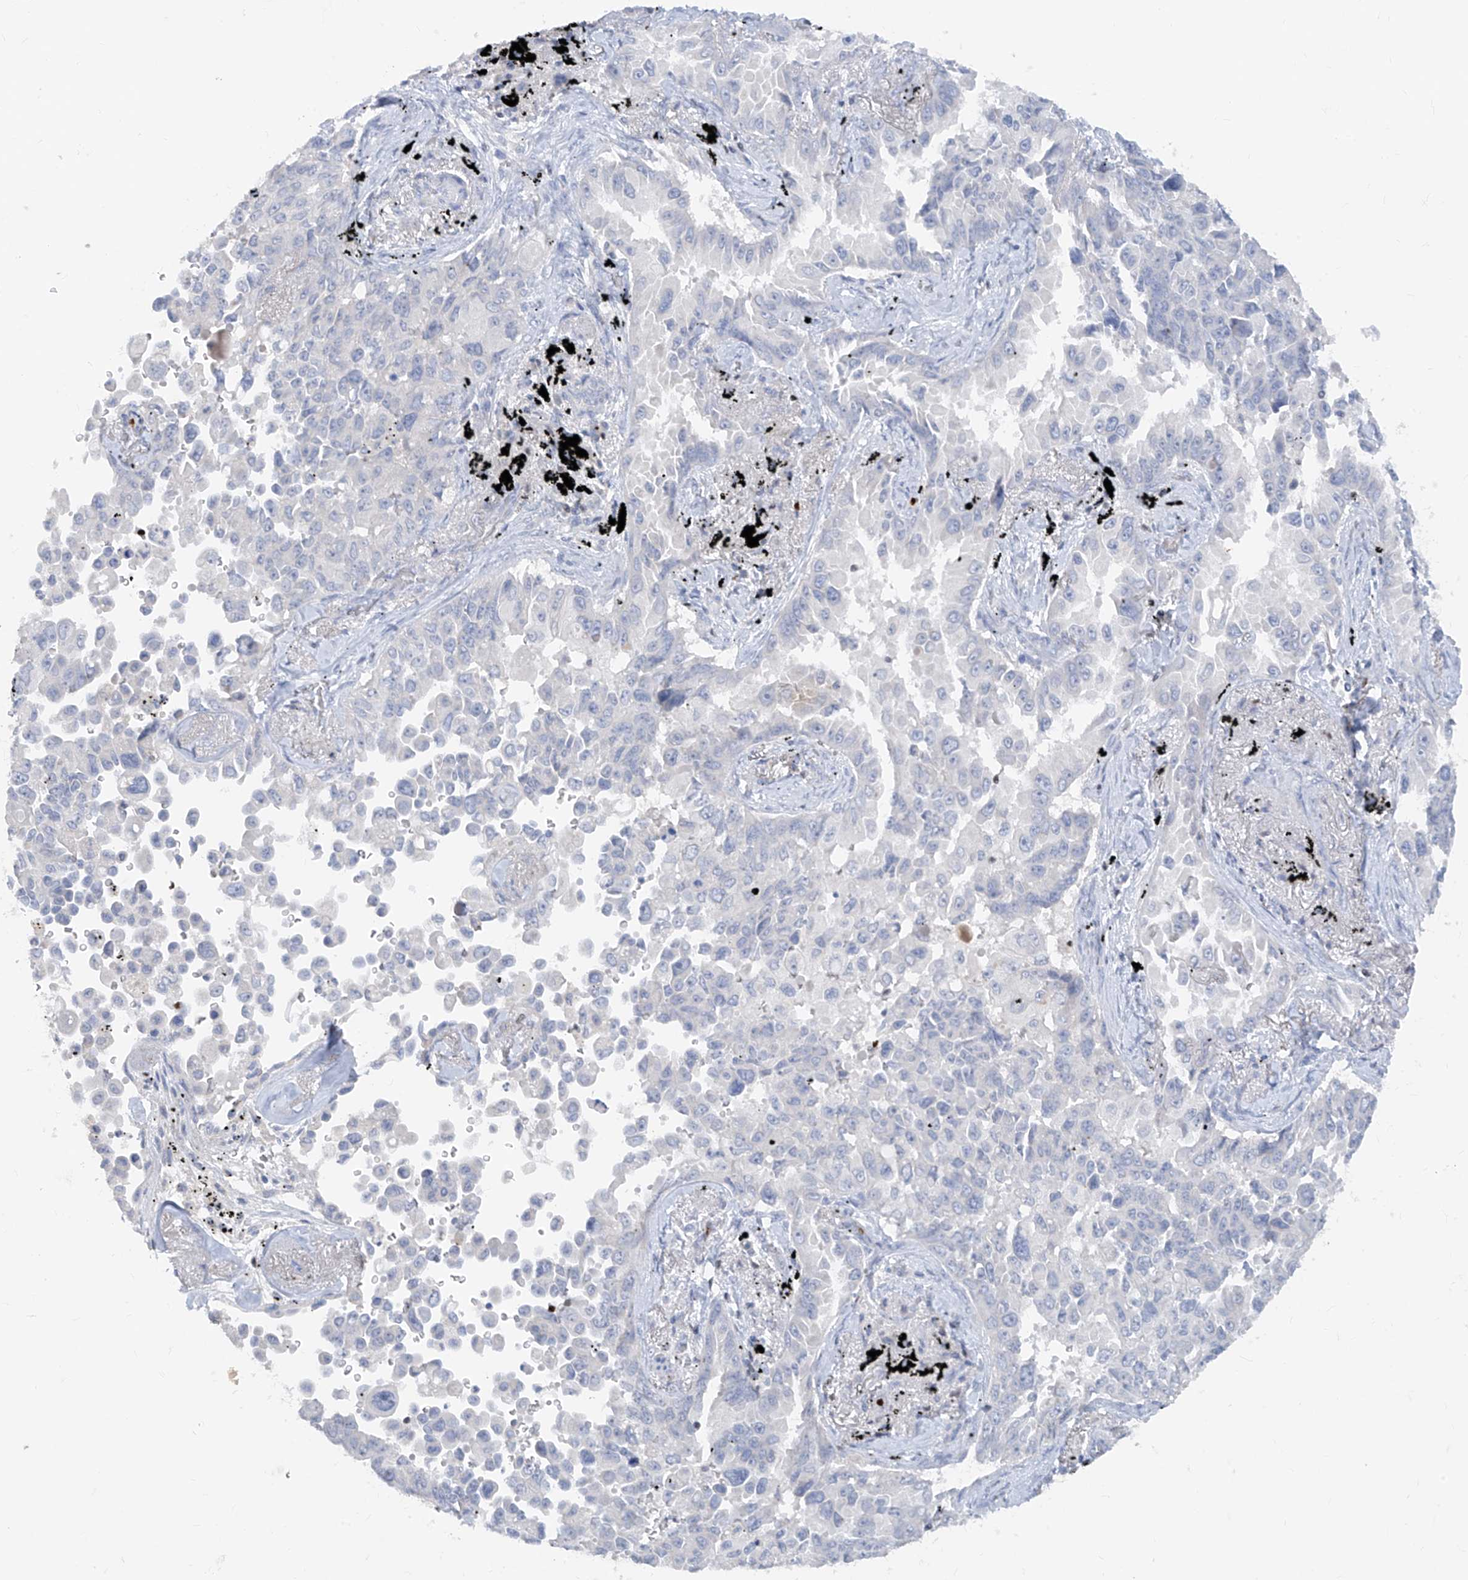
{"staining": {"intensity": "negative", "quantity": "none", "location": "none"}, "tissue": "lung cancer", "cell_type": "Tumor cells", "image_type": "cancer", "snomed": [{"axis": "morphology", "description": "Adenocarcinoma, NOS"}, {"axis": "topography", "description": "Lung"}], "caption": "Immunohistochemistry of human lung cancer reveals no expression in tumor cells. (Brightfield microscopy of DAB (3,3'-diaminobenzidine) immunohistochemistry (IHC) at high magnification).", "gene": "TBX21", "patient": {"sex": "female", "age": 67}}